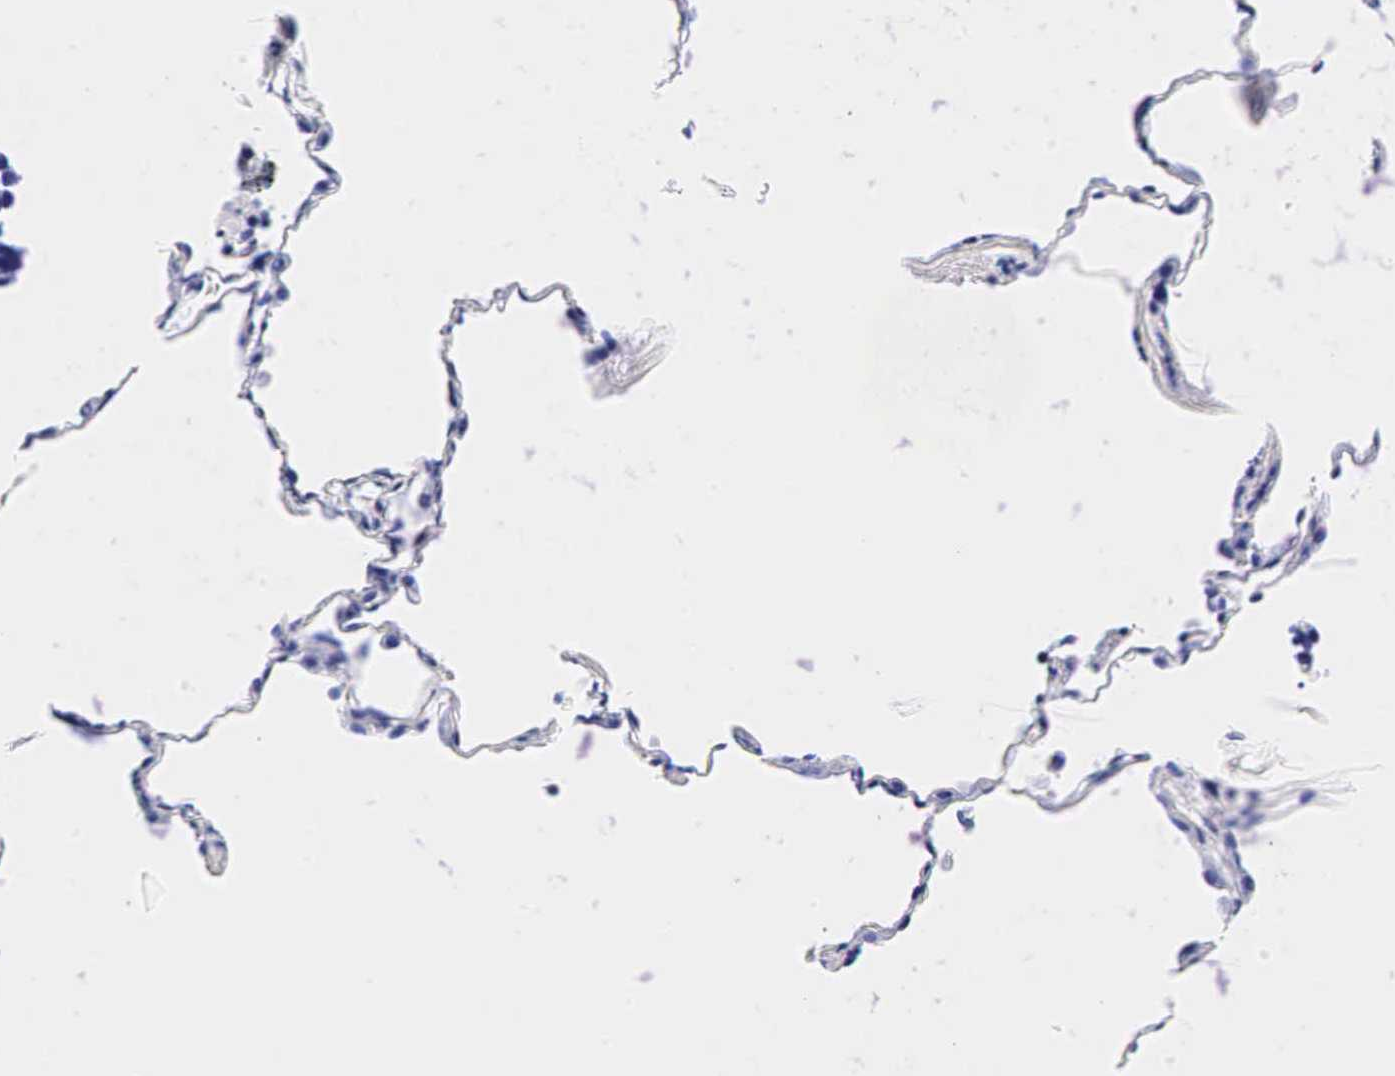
{"staining": {"intensity": "negative", "quantity": "none", "location": "none"}, "tissue": "lung cancer", "cell_type": "Tumor cells", "image_type": "cancer", "snomed": [{"axis": "morphology", "description": "Neoplasm, malignant, NOS"}, {"axis": "topography", "description": "Lung"}], "caption": "Micrograph shows no significant protein positivity in tumor cells of lung malignant neoplasm.", "gene": "GCG", "patient": {"sex": "female", "age": 75}}